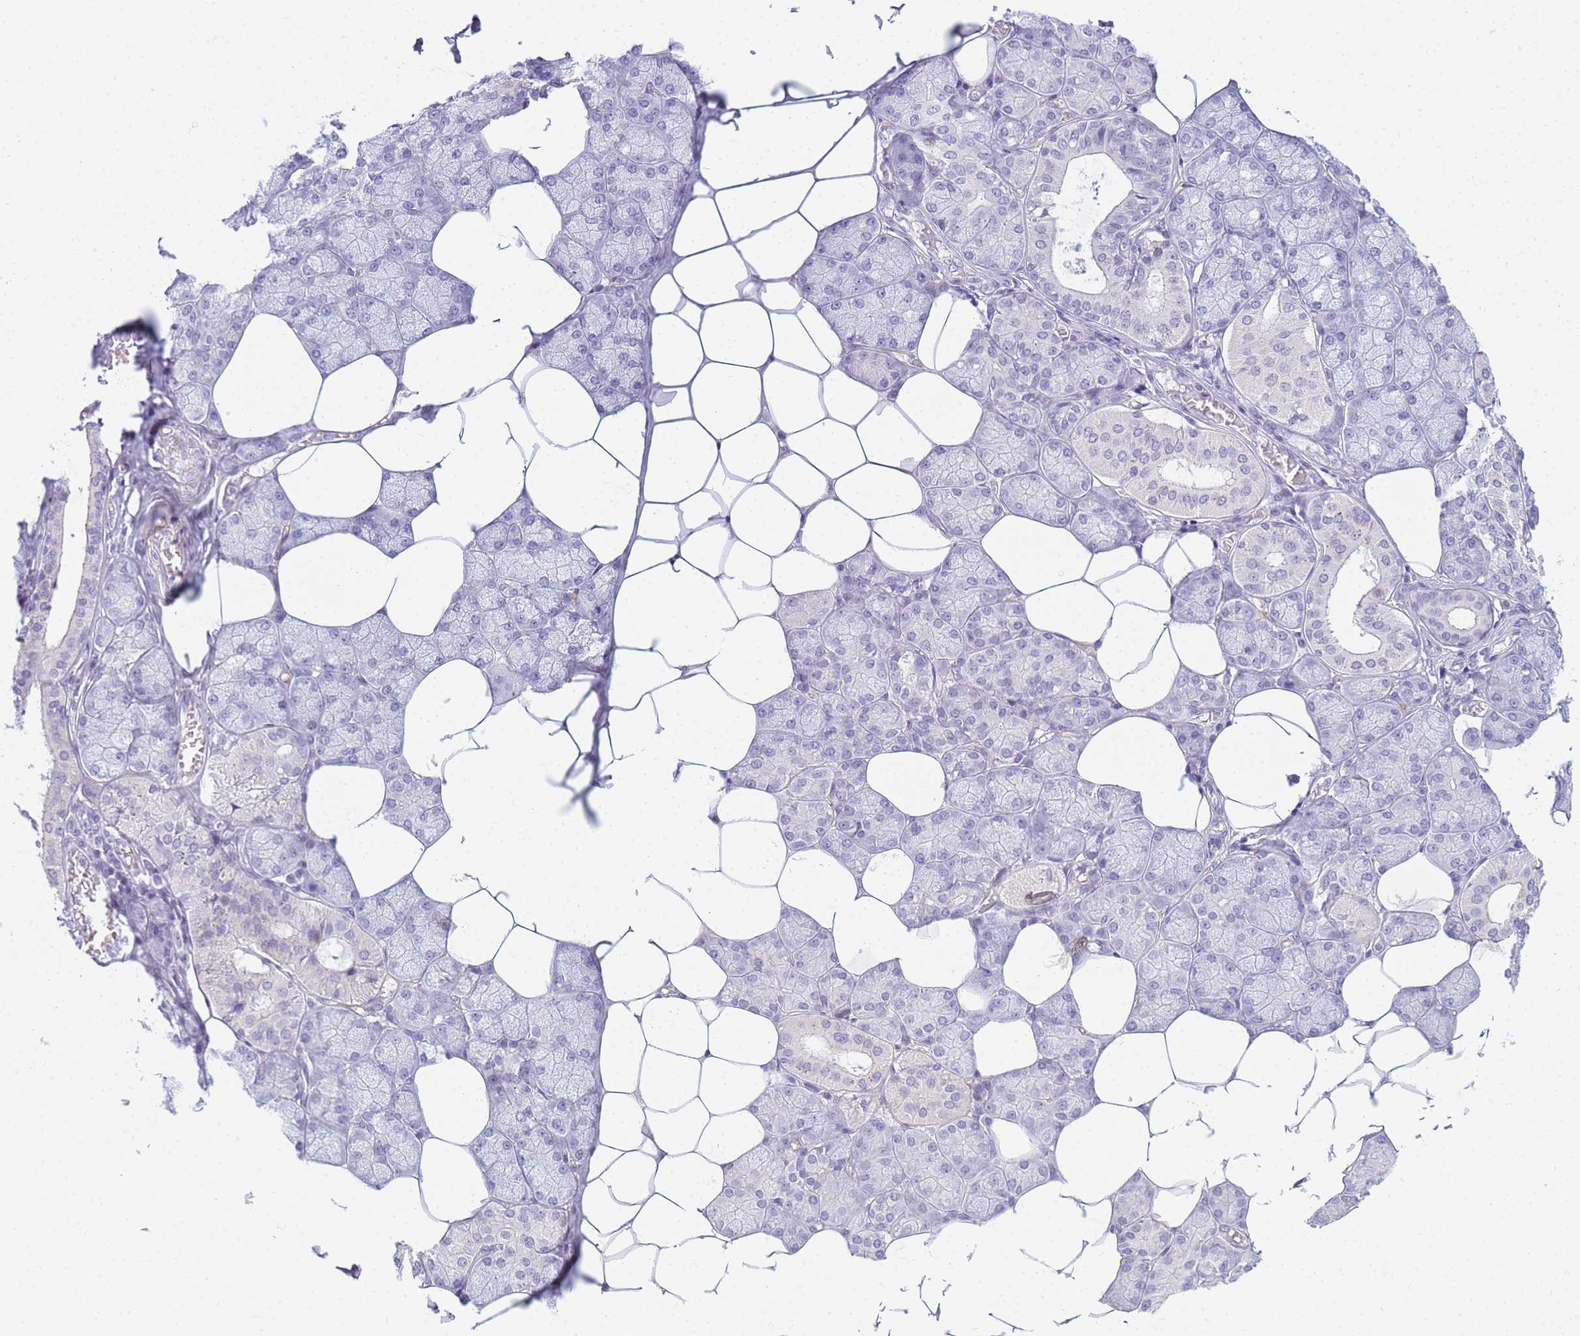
{"staining": {"intensity": "negative", "quantity": "none", "location": "none"}, "tissue": "salivary gland", "cell_type": "Glandular cells", "image_type": "normal", "snomed": [{"axis": "morphology", "description": "Normal tissue, NOS"}, {"axis": "topography", "description": "Salivary gland"}], "caption": "High power microscopy micrograph of an IHC micrograph of unremarkable salivary gland, revealing no significant staining in glandular cells.", "gene": "SNX20", "patient": {"sex": "male", "age": 62}}